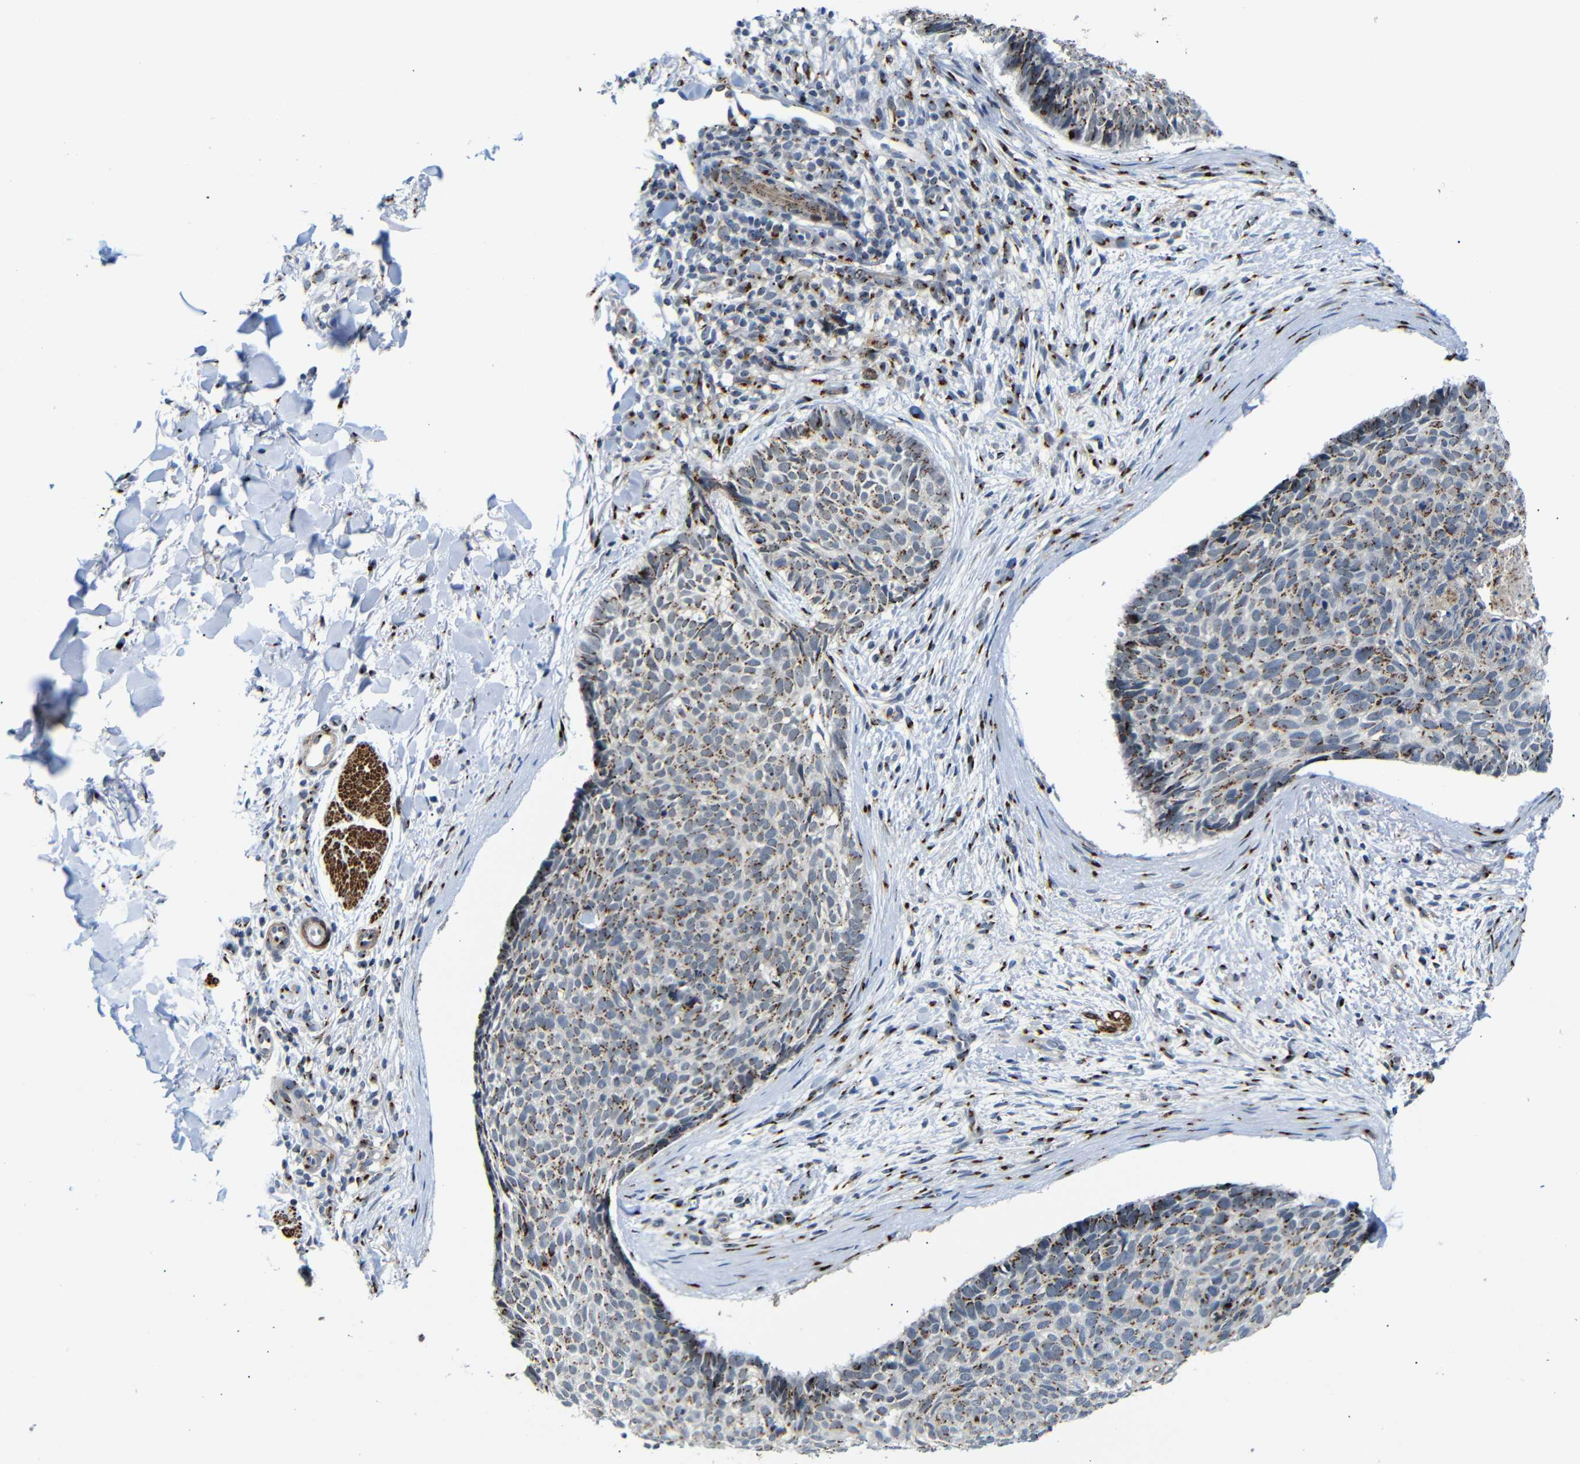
{"staining": {"intensity": "moderate", "quantity": ">75%", "location": "cytoplasmic/membranous"}, "tissue": "skin cancer", "cell_type": "Tumor cells", "image_type": "cancer", "snomed": [{"axis": "morphology", "description": "Normal tissue, NOS"}, {"axis": "morphology", "description": "Basal cell carcinoma"}, {"axis": "topography", "description": "Skin"}], "caption": "Basal cell carcinoma (skin) stained with a protein marker shows moderate staining in tumor cells.", "gene": "TGOLN2", "patient": {"sex": "female", "age": 56}}